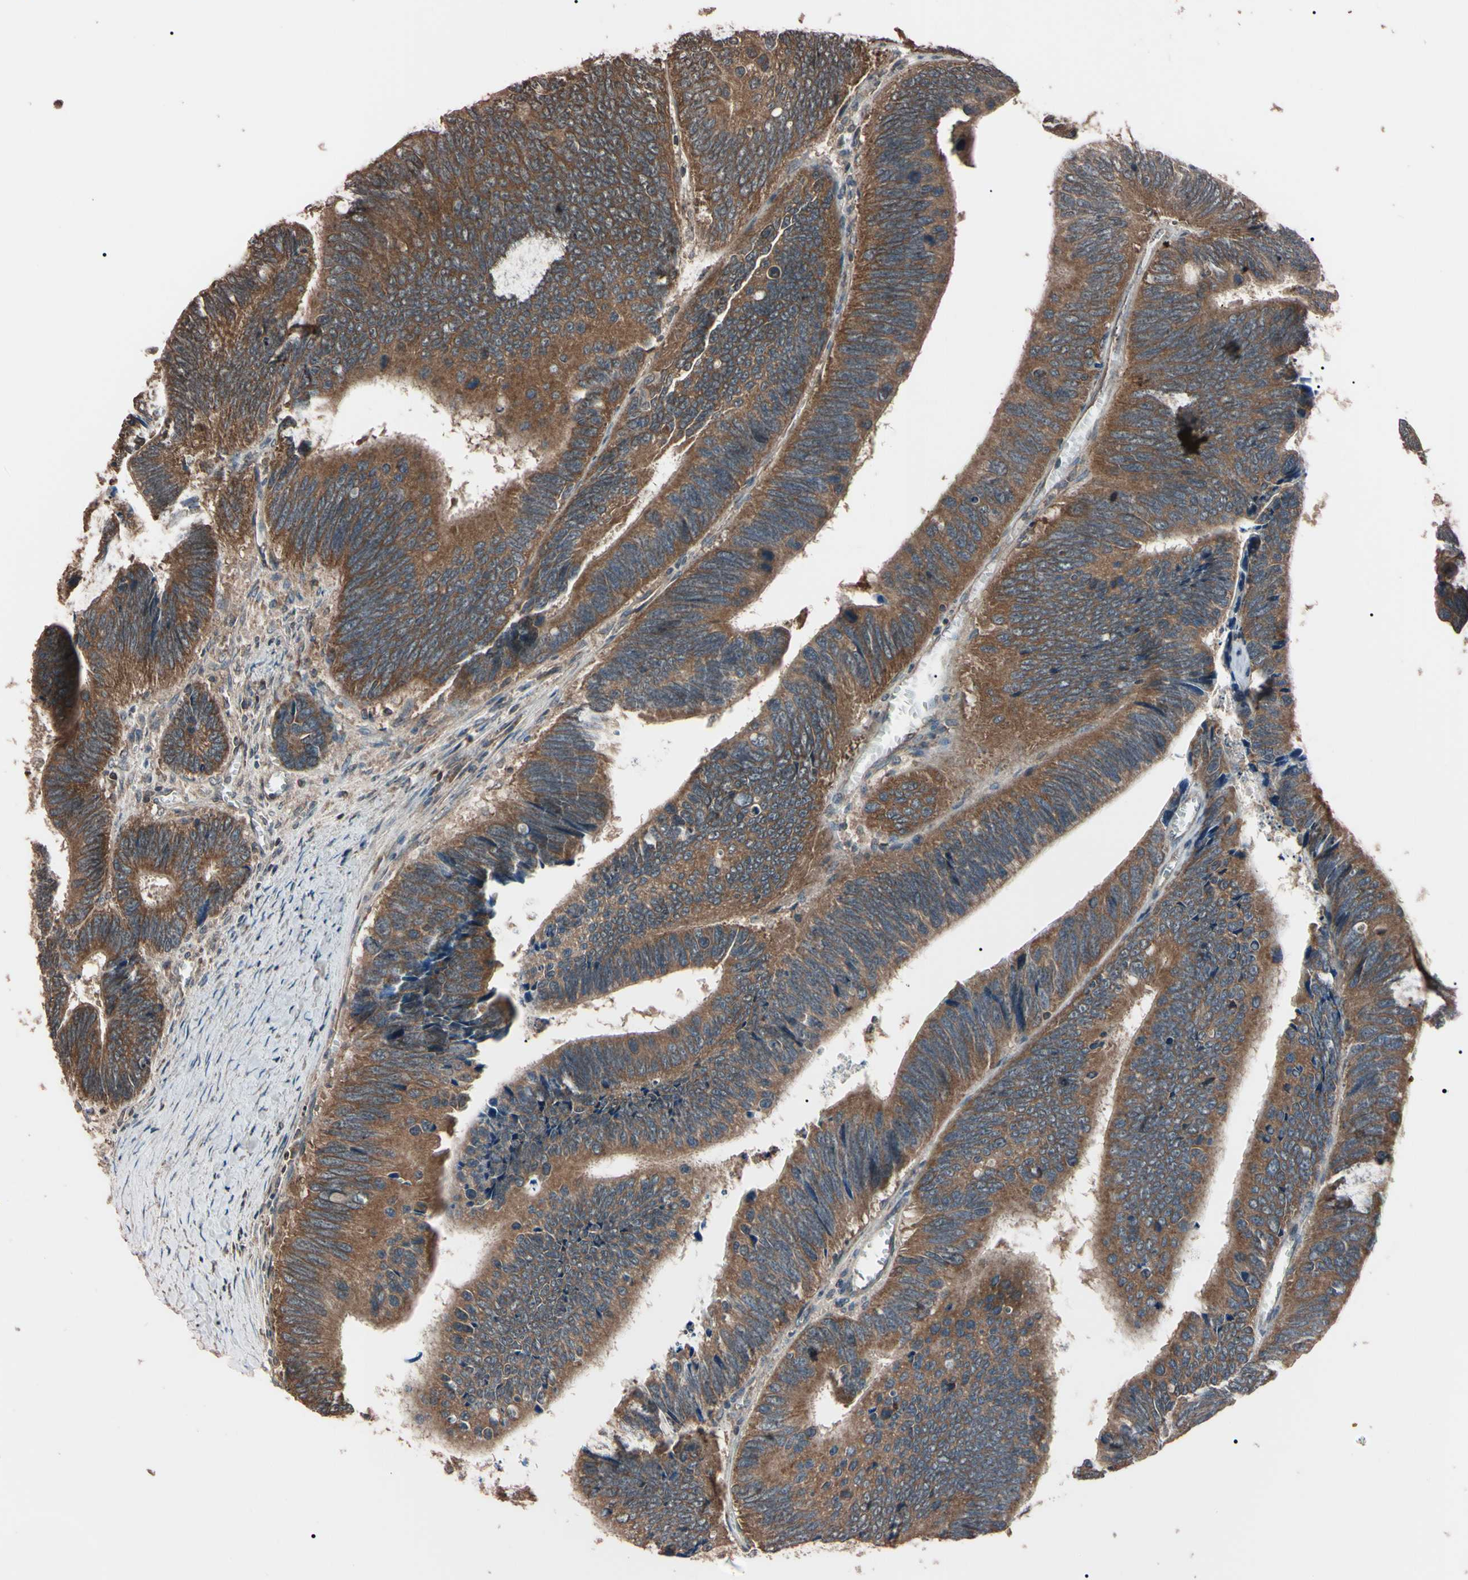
{"staining": {"intensity": "moderate", "quantity": ">75%", "location": "cytoplasmic/membranous"}, "tissue": "colorectal cancer", "cell_type": "Tumor cells", "image_type": "cancer", "snomed": [{"axis": "morphology", "description": "Adenocarcinoma, NOS"}, {"axis": "topography", "description": "Colon"}], "caption": "This is a histology image of immunohistochemistry staining of colorectal cancer, which shows moderate expression in the cytoplasmic/membranous of tumor cells.", "gene": "TNFRSF1A", "patient": {"sex": "male", "age": 72}}